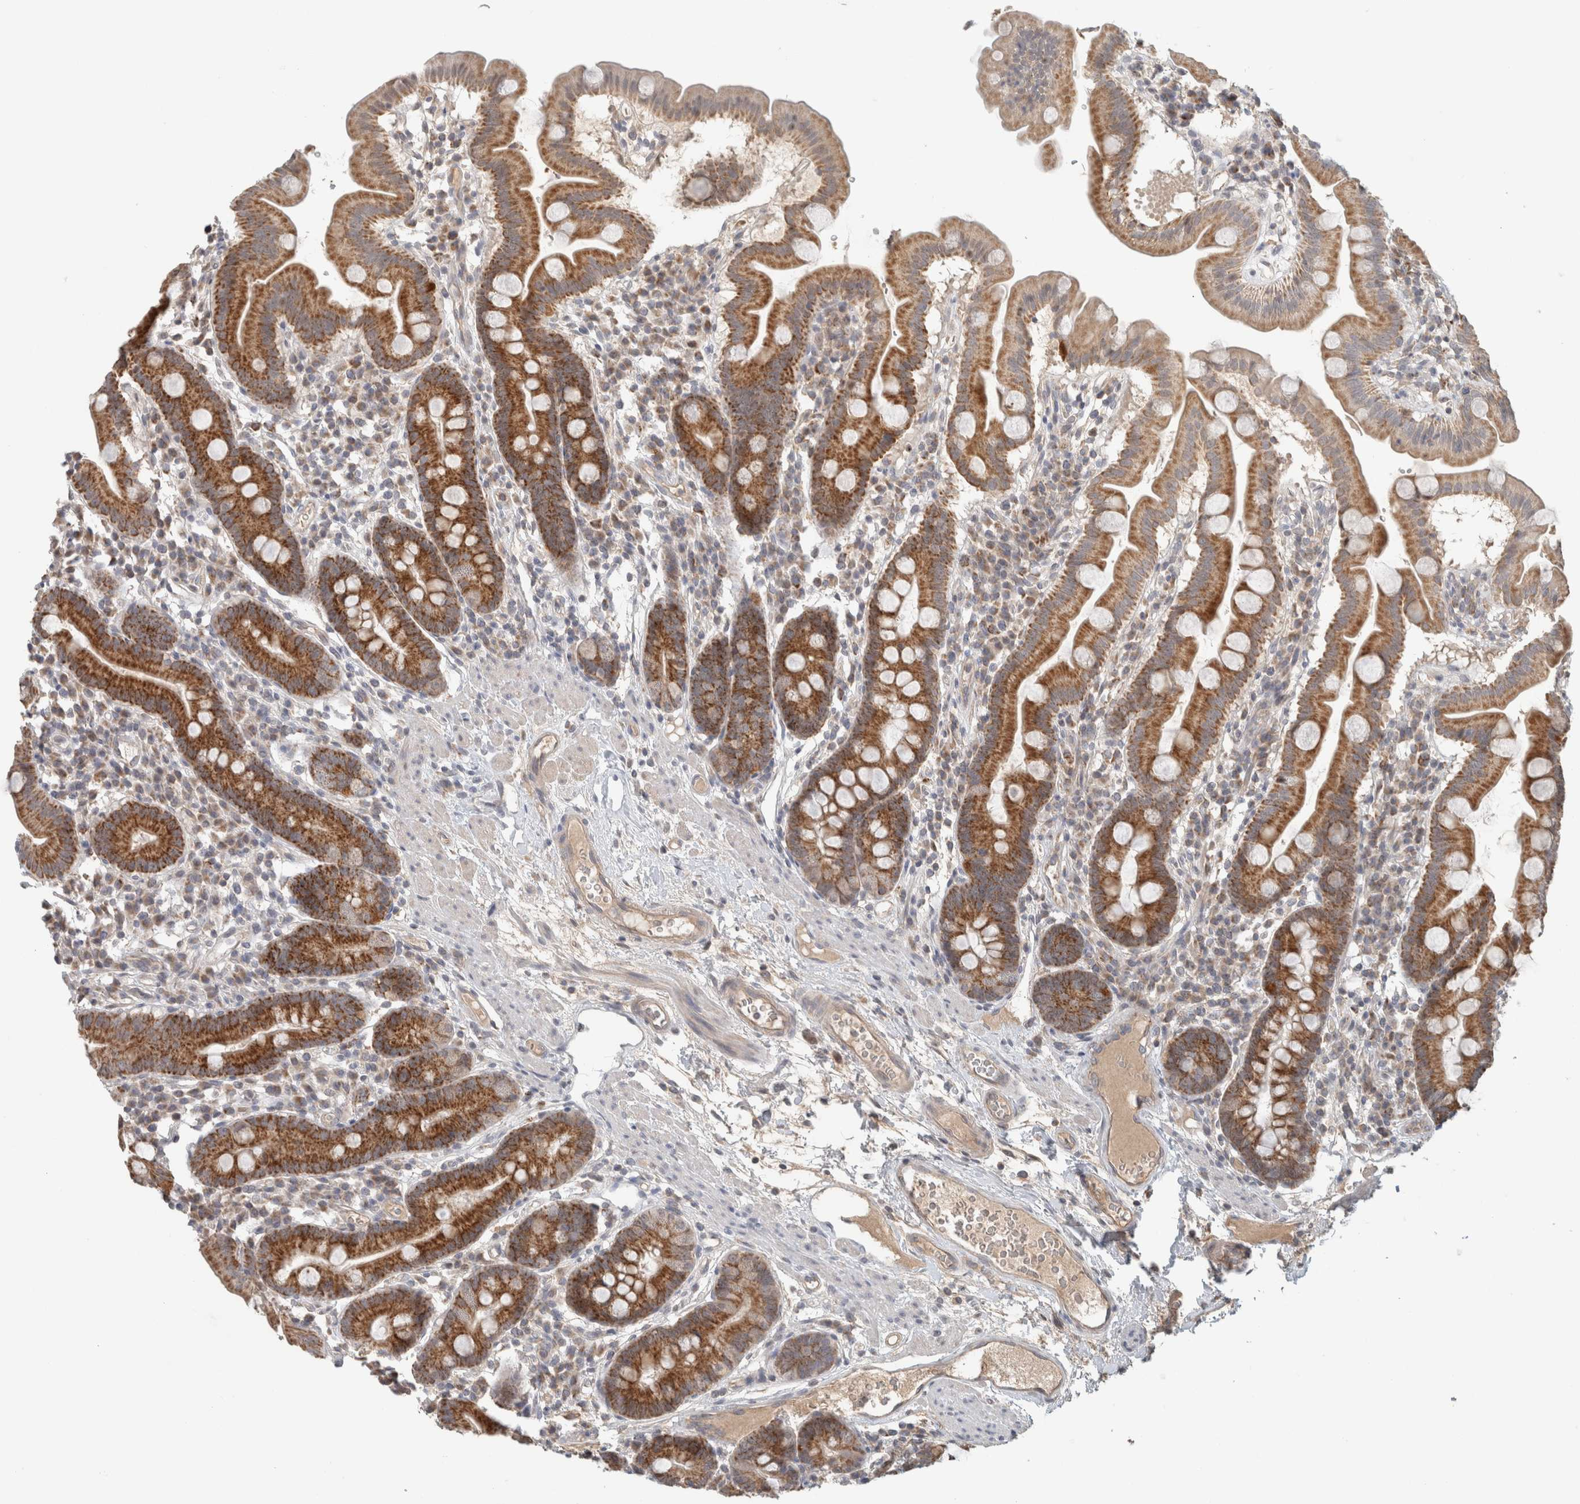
{"staining": {"intensity": "strong", "quantity": ">75%", "location": "cytoplasmic/membranous"}, "tissue": "duodenum", "cell_type": "Glandular cells", "image_type": "normal", "snomed": [{"axis": "morphology", "description": "Normal tissue, NOS"}, {"axis": "topography", "description": "Duodenum"}], "caption": "IHC of normal human duodenum reveals high levels of strong cytoplasmic/membranous staining in approximately >75% of glandular cells. The protein is stained brown, and the nuclei are stained in blue (DAB IHC with brightfield microscopy, high magnification).", "gene": "MRM3", "patient": {"sex": "male", "age": 50}}